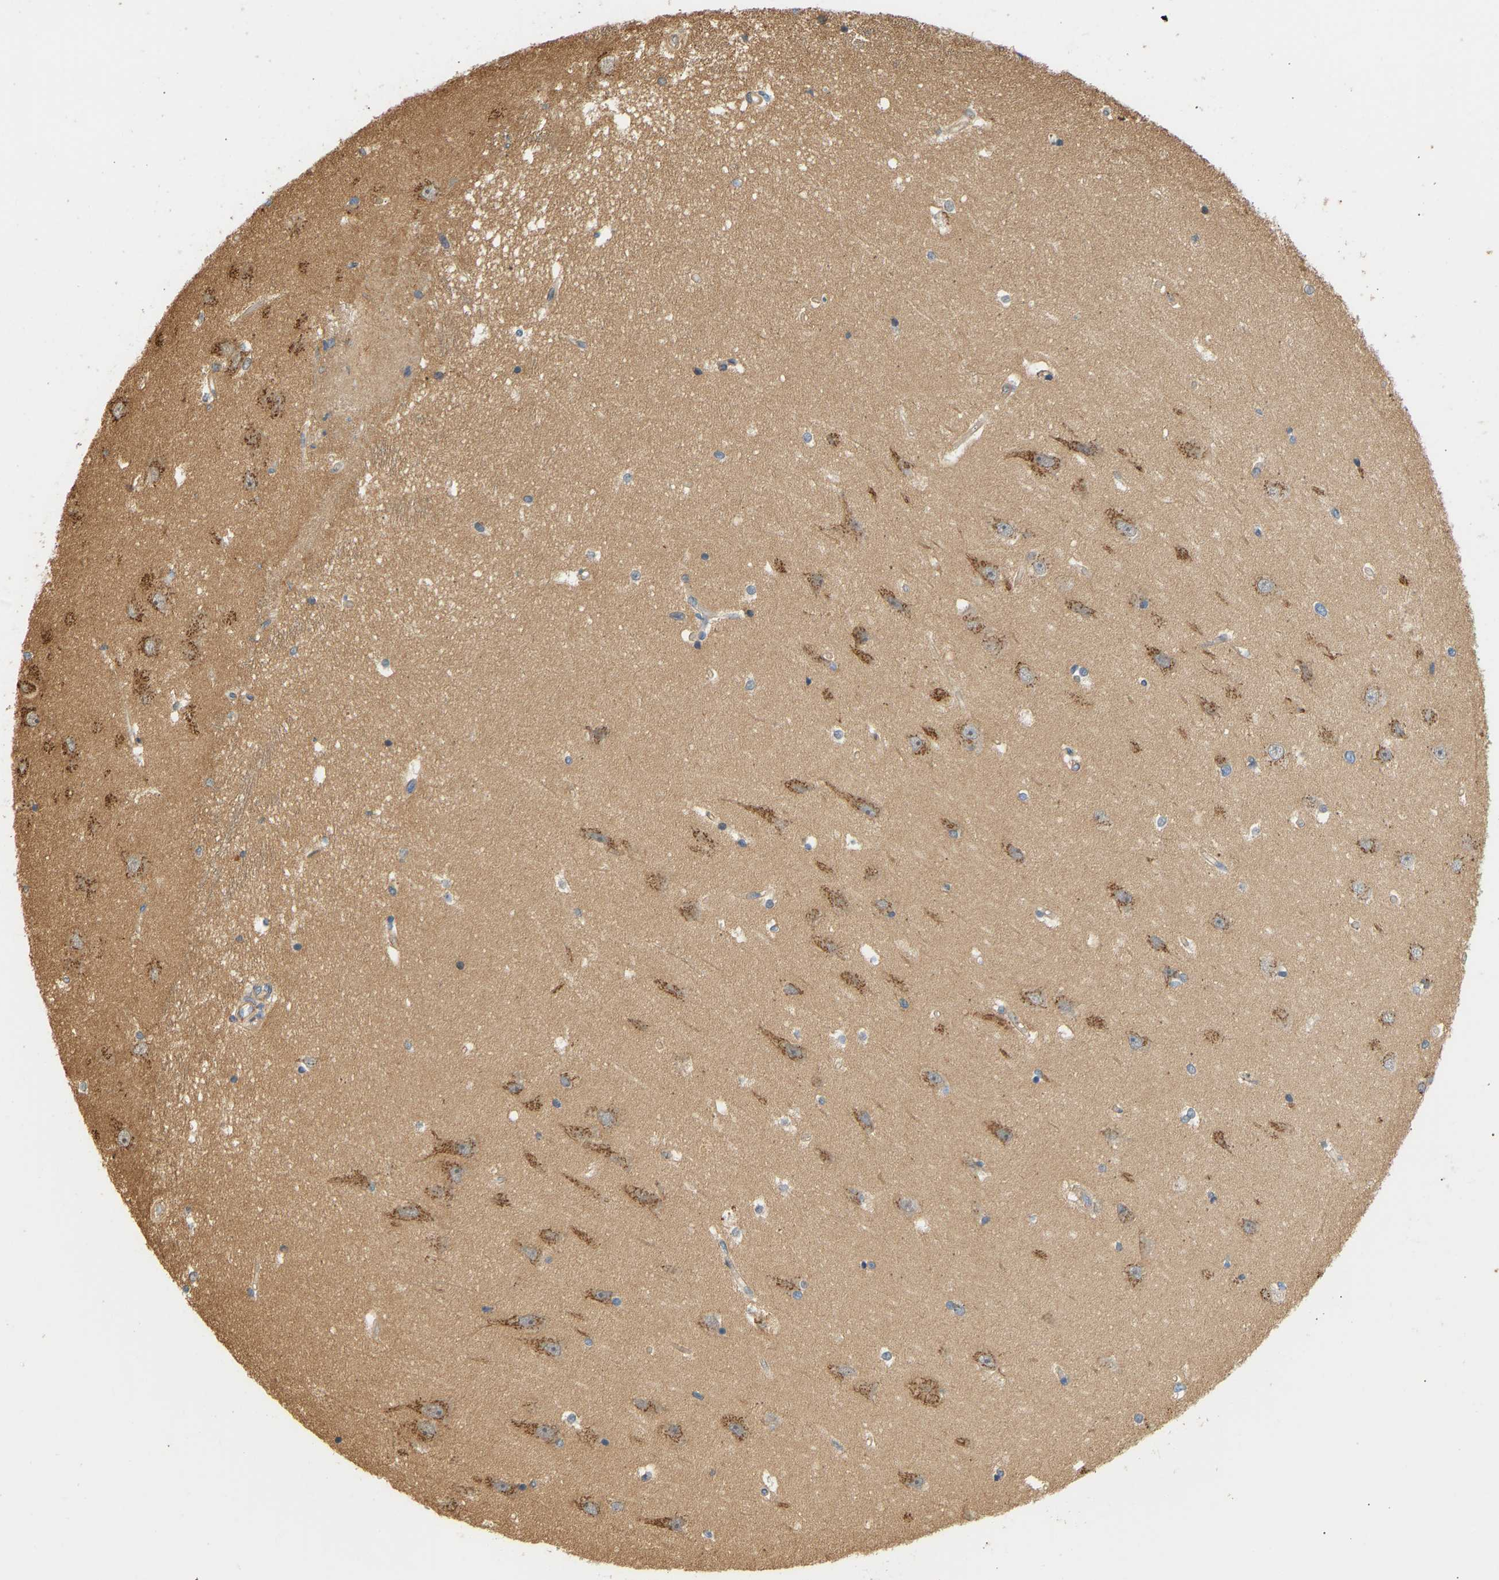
{"staining": {"intensity": "negative", "quantity": "none", "location": "none"}, "tissue": "hippocampus", "cell_type": "Glial cells", "image_type": "normal", "snomed": [{"axis": "morphology", "description": "Normal tissue, NOS"}, {"axis": "topography", "description": "Hippocampus"}], "caption": "Micrograph shows no significant protein staining in glial cells of normal hippocampus.", "gene": "CEP57", "patient": {"sex": "male", "age": 45}}